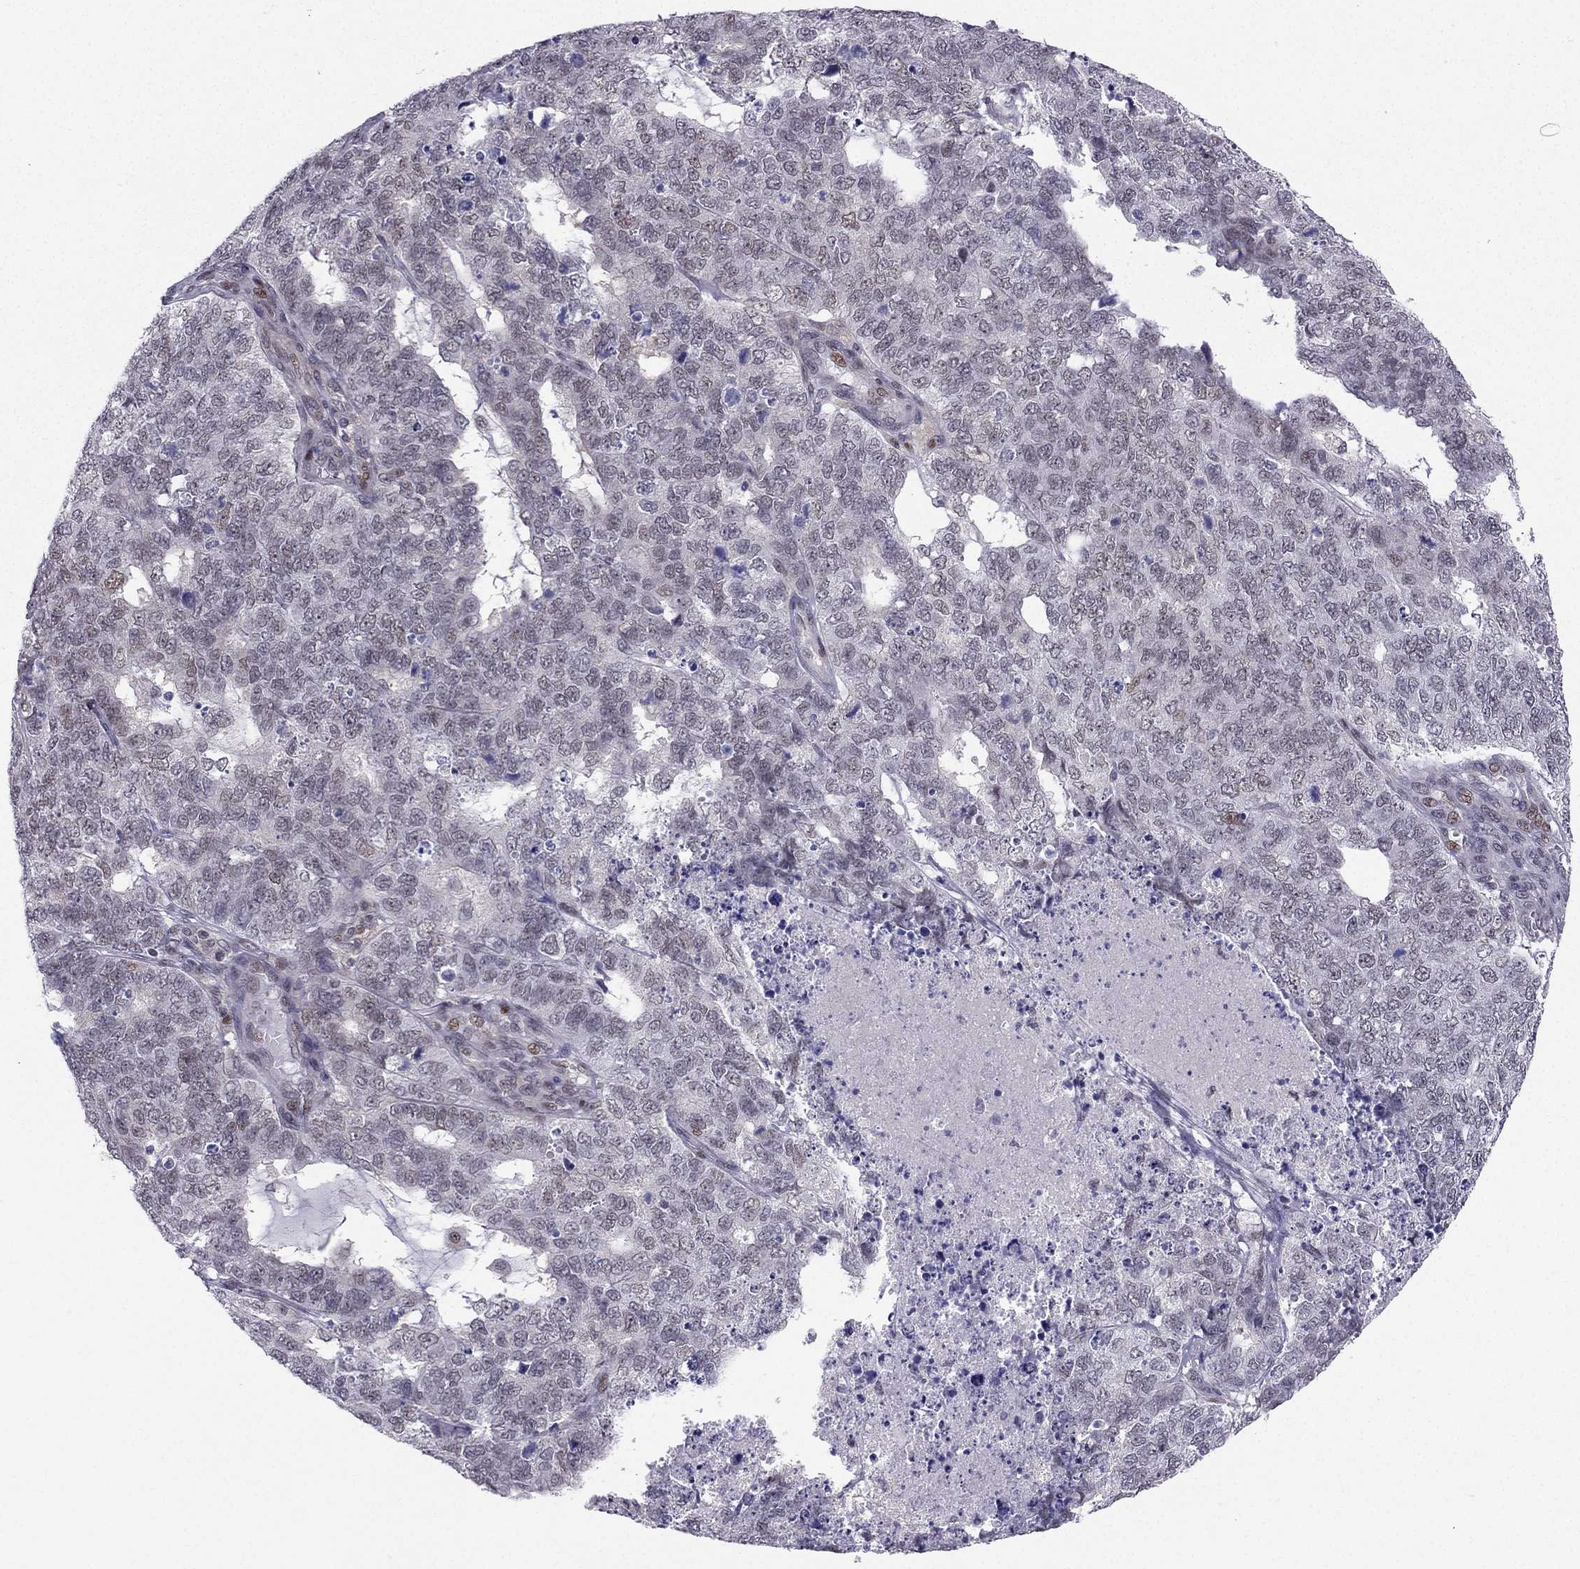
{"staining": {"intensity": "negative", "quantity": "none", "location": "none"}, "tissue": "cervical cancer", "cell_type": "Tumor cells", "image_type": "cancer", "snomed": [{"axis": "morphology", "description": "Squamous cell carcinoma, NOS"}, {"axis": "topography", "description": "Cervix"}], "caption": "Immunohistochemical staining of human cervical cancer (squamous cell carcinoma) reveals no significant expression in tumor cells.", "gene": "RPRD2", "patient": {"sex": "female", "age": 63}}